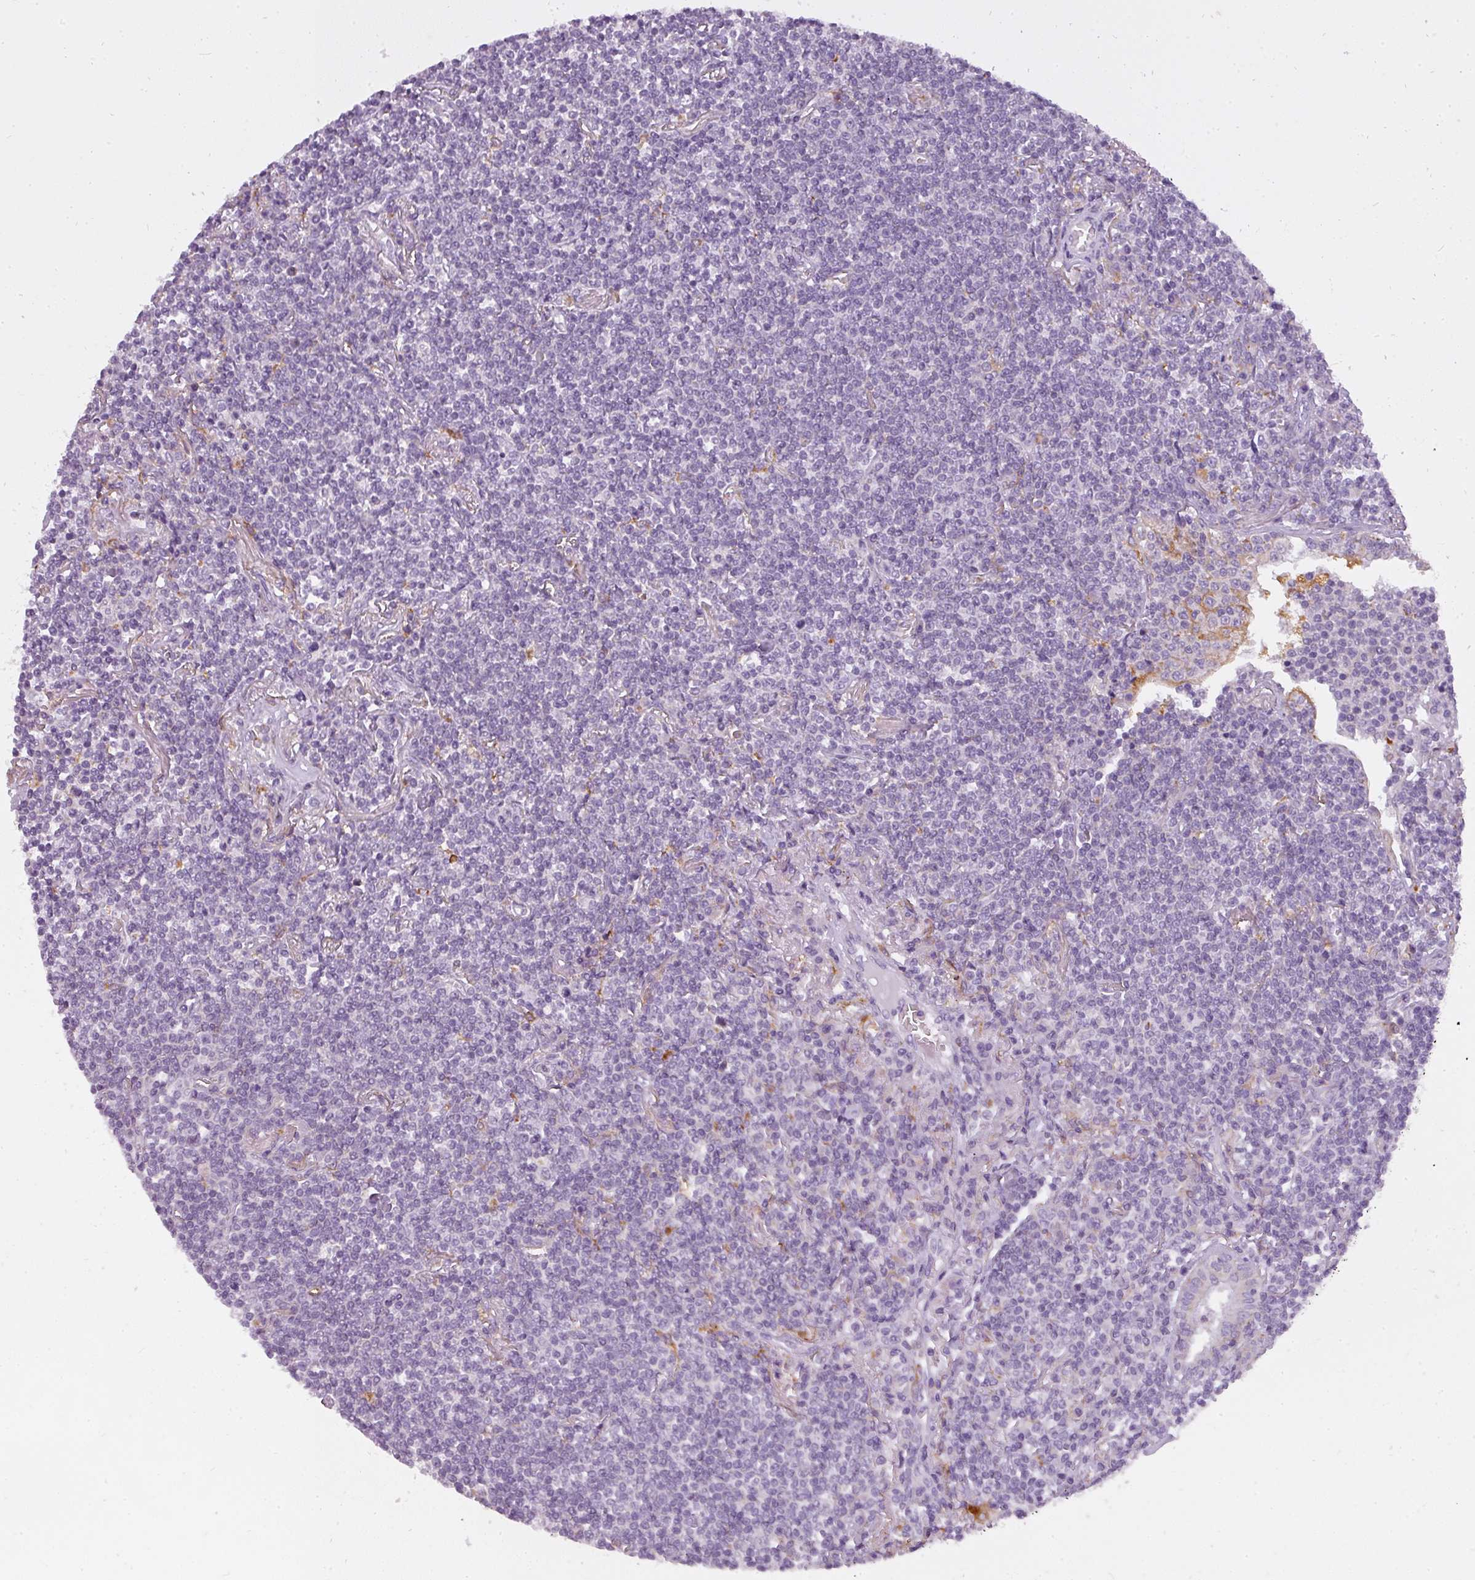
{"staining": {"intensity": "negative", "quantity": "none", "location": "none"}, "tissue": "lymphoma", "cell_type": "Tumor cells", "image_type": "cancer", "snomed": [{"axis": "morphology", "description": "Malignant lymphoma, non-Hodgkin's type, Low grade"}, {"axis": "topography", "description": "Lung"}], "caption": "DAB immunohistochemical staining of human lymphoma demonstrates no significant expression in tumor cells. Nuclei are stained in blue.", "gene": "ATP6V1D", "patient": {"sex": "female", "age": 71}}